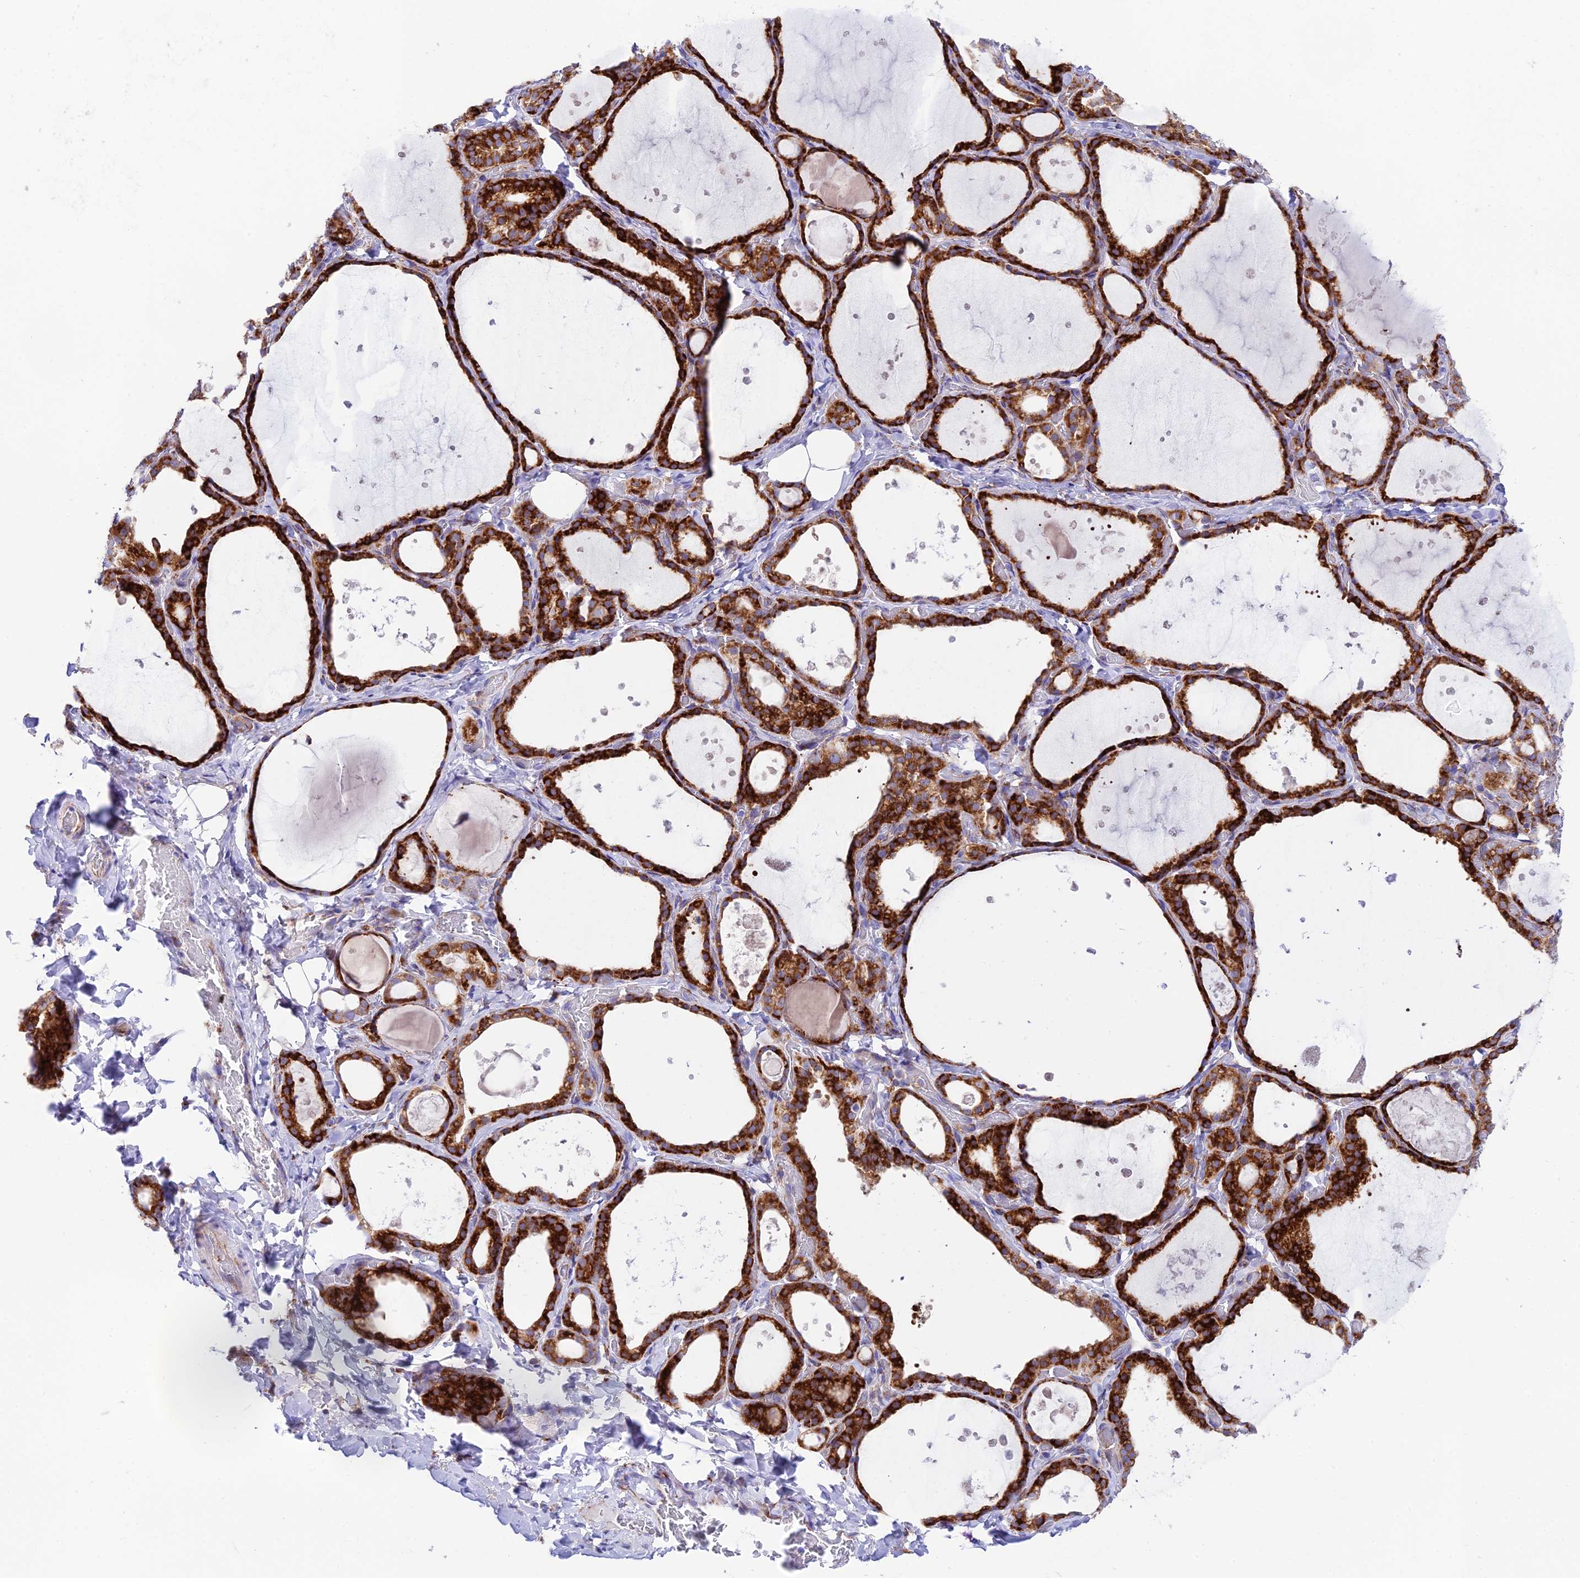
{"staining": {"intensity": "strong", "quantity": ">75%", "location": "cytoplasmic/membranous"}, "tissue": "thyroid gland", "cell_type": "Glandular cells", "image_type": "normal", "snomed": [{"axis": "morphology", "description": "Normal tissue, NOS"}, {"axis": "topography", "description": "Thyroid gland"}], "caption": "Immunohistochemistry of benign thyroid gland shows high levels of strong cytoplasmic/membranous expression in approximately >75% of glandular cells. (Brightfield microscopy of DAB IHC at high magnification).", "gene": "TUBGCP6", "patient": {"sex": "female", "age": 44}}